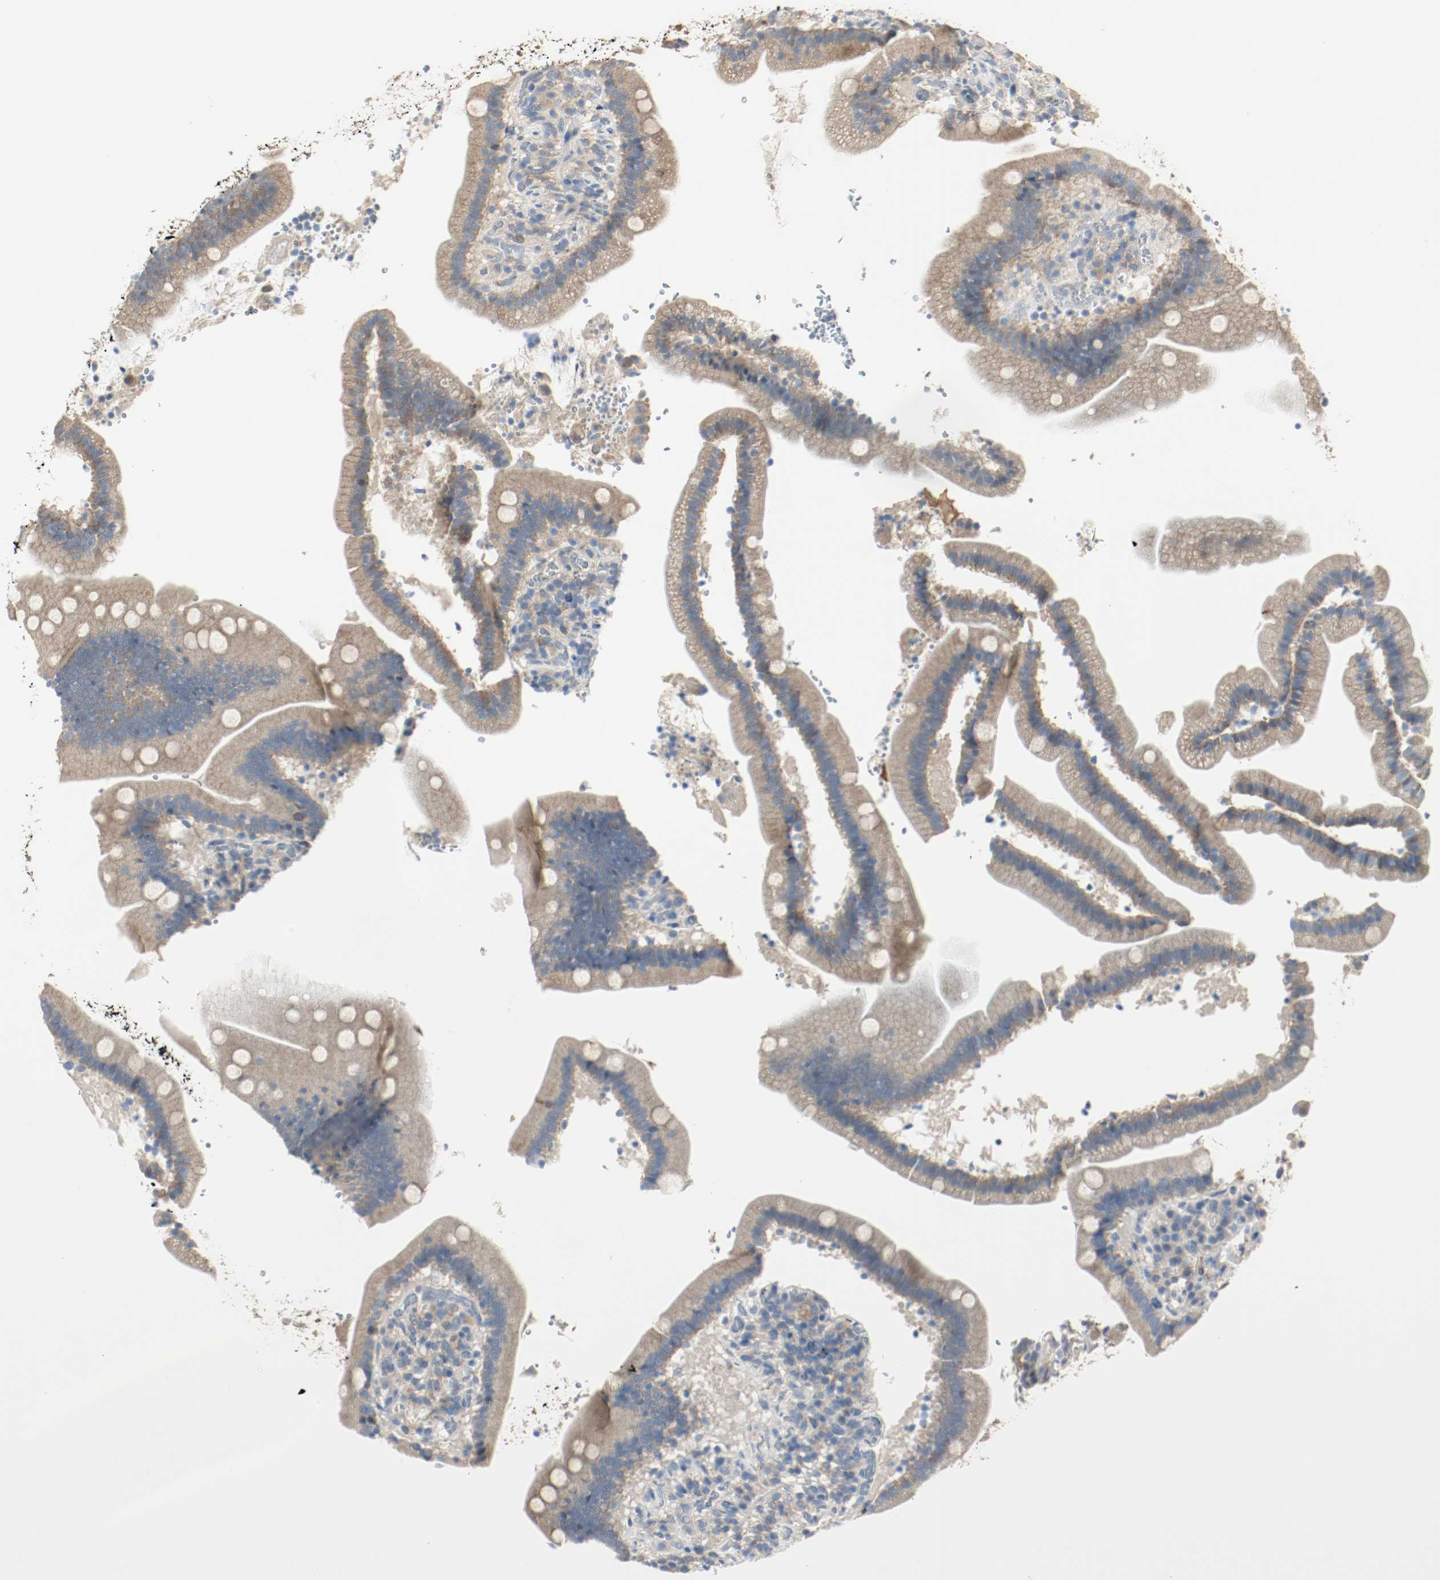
{"staining": {"intensity": "moderate", "quantity": "25%-75%", "location": "cytoplasmic/membranous"}, "tissue": "duodenum", "cell_type": "Glandular cells", "image_type": "normal", "snomed": [{"axis": "morphology", "description": "Normal tissue, NOS"}, {"axis": "topography", "description": "Duodenum"}], "caption": "High-magnification brightfield microscopy of benign duodenum stained with DAB (3,3'-diaminobenzidine) (brown) and counterstained with hematoxylin (blue). glandular cells exhibit moderate cytoplasmic/membranous positivity is present in approximately25%-75% of cells.", "gene": "MELTF", "patient": {"sex": "male", "age": 66}}